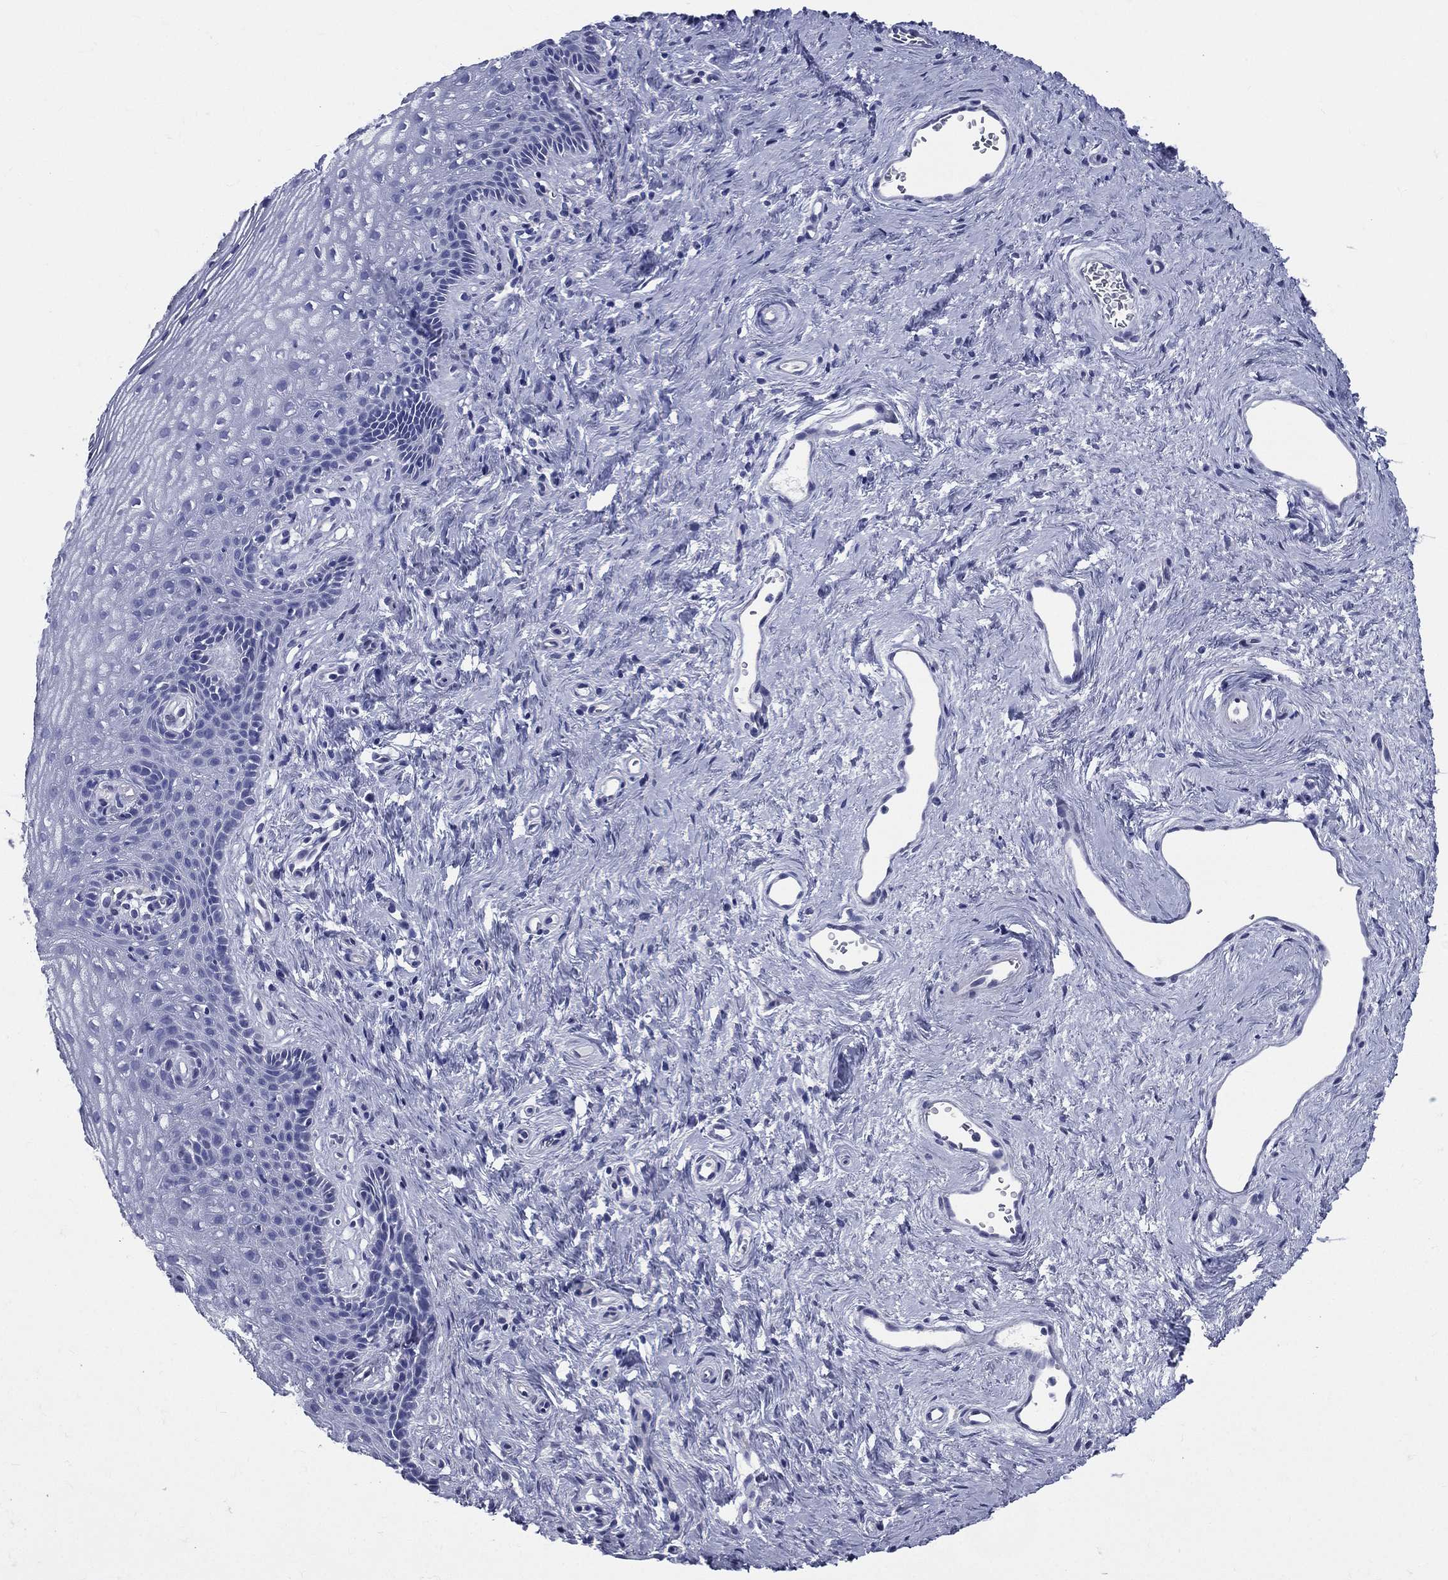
{"staining": {"intensity": "negative", "quantity": "none", "location": "none"}, "tissue": "vagina", "cell_type": "Squamous epithelial cells", "image_type": "normal", "snomed": [{"axis": "morphology", "description": "Normal tissue, NOS"}, {"axis": "topography", "description": "Vagina"}], "caption": "A high-resolution photomicrograph shows immunohistochemistry (IHC) staining of normal vagina, which demonstrates no significant staining in squamous epithelial cells. (DAB (3,3'-diaminobenzidine) immunohistochemistry, high magnification).", "gene": "DPYS", "patient": {"sex": "female", "age": 45}}